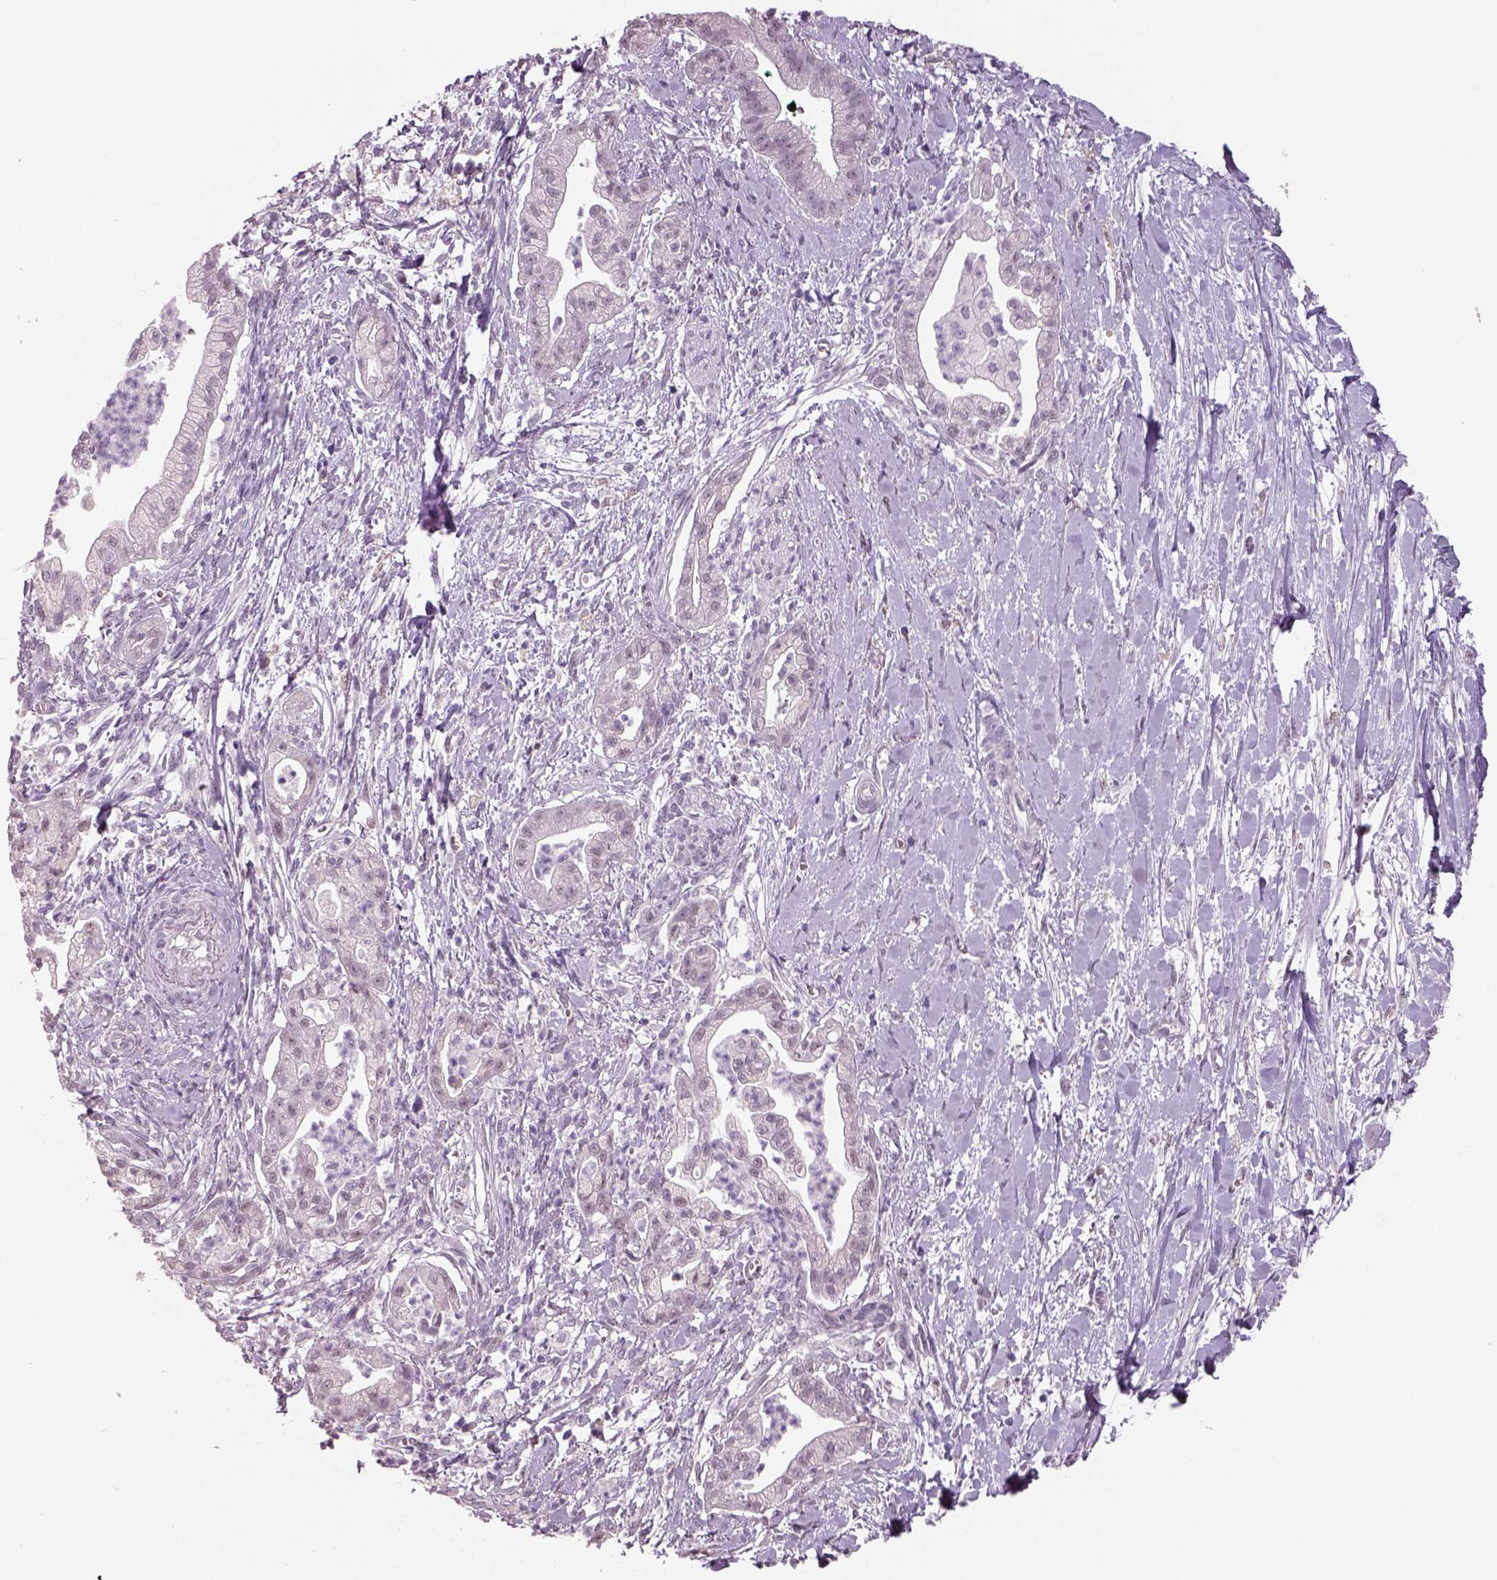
{"staining": {"intensity": "negative", "quantity": "none", "location": "none"}, "tissue": "pancreatic cancer", "cell_type": "Tumor cells", "image_type": "cancer", "snomed": [{"axis": "morphology", "description": "Normal tissue, NOS"}, {"axis": "morphology", "description": "Adenocarcinoma, NOS"}, {"axis": "topography", "description": "Lymph node"}, {"axis": "topography", "description": "Pancreas"}], "caption": "This image is of pancreatic cancer (adenocarcinoma) stained with immunohistochemistry (IHC) to label a protein in brown with the nuclei are counter-stained blue. There is no staining in tumor cells. (Immunohistochemistry, brightfield microscopy, high magnification).", "gene": "NAT8", "patient": {"sex": "female", "age": 58}}